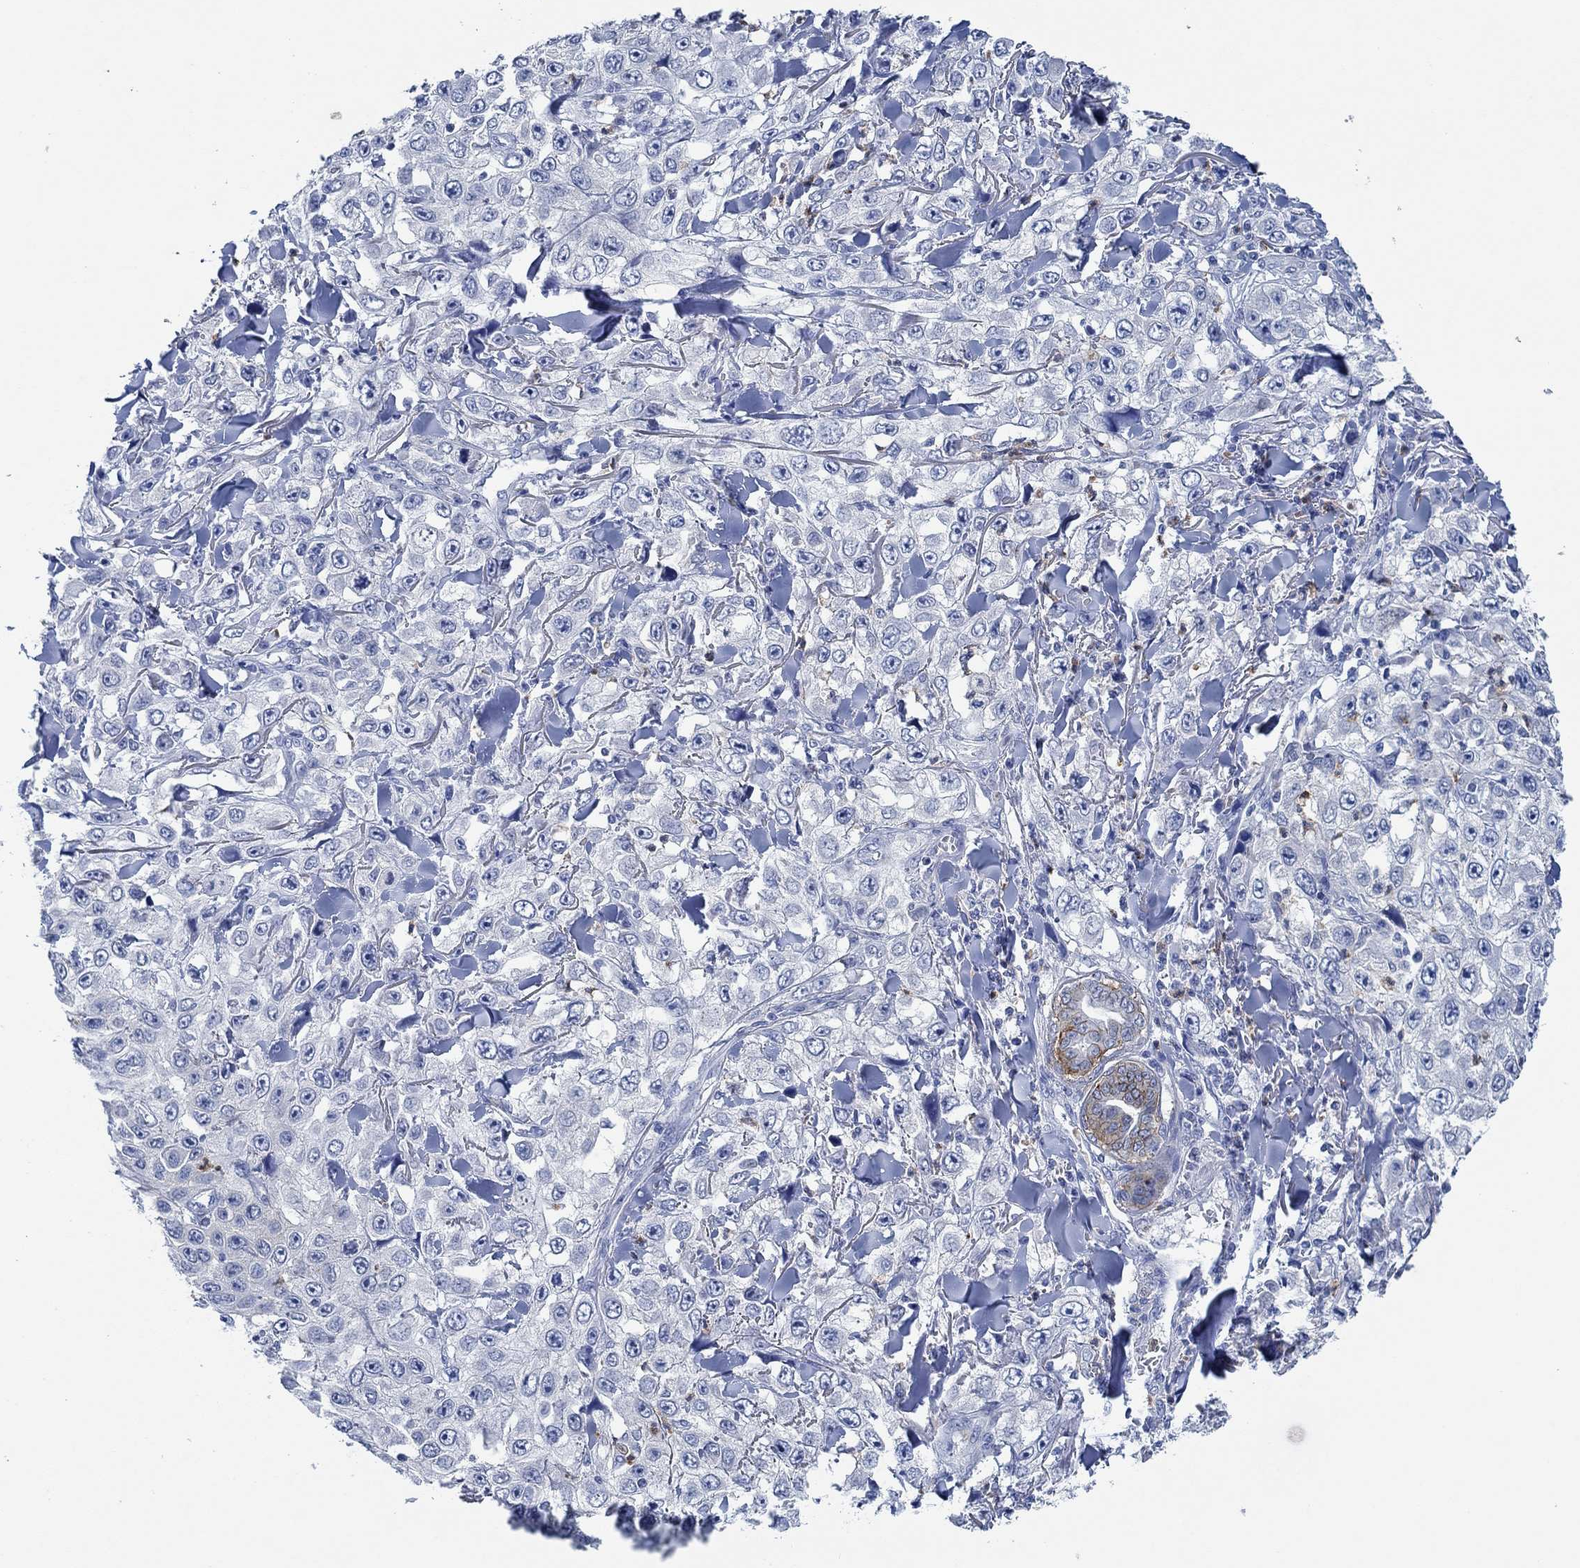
{"staining": {"intensity": "negative", "quantity": "none", "location": "none"}, "tissue": "skin cancer", "cell_type": "Tumor cells", "image_type": "cancer", "snomed": [{"axis": "morphology", "description": "Squamous cell carcinoma, NOS"}, {"axis": "topography", "description": "Skin"}], "caption": "Tumor cells show no significant protein expression in squamous cell carcinoma (skin).", "gene": "ZNF671", "patient": {"sex": "male", "age": 82}}